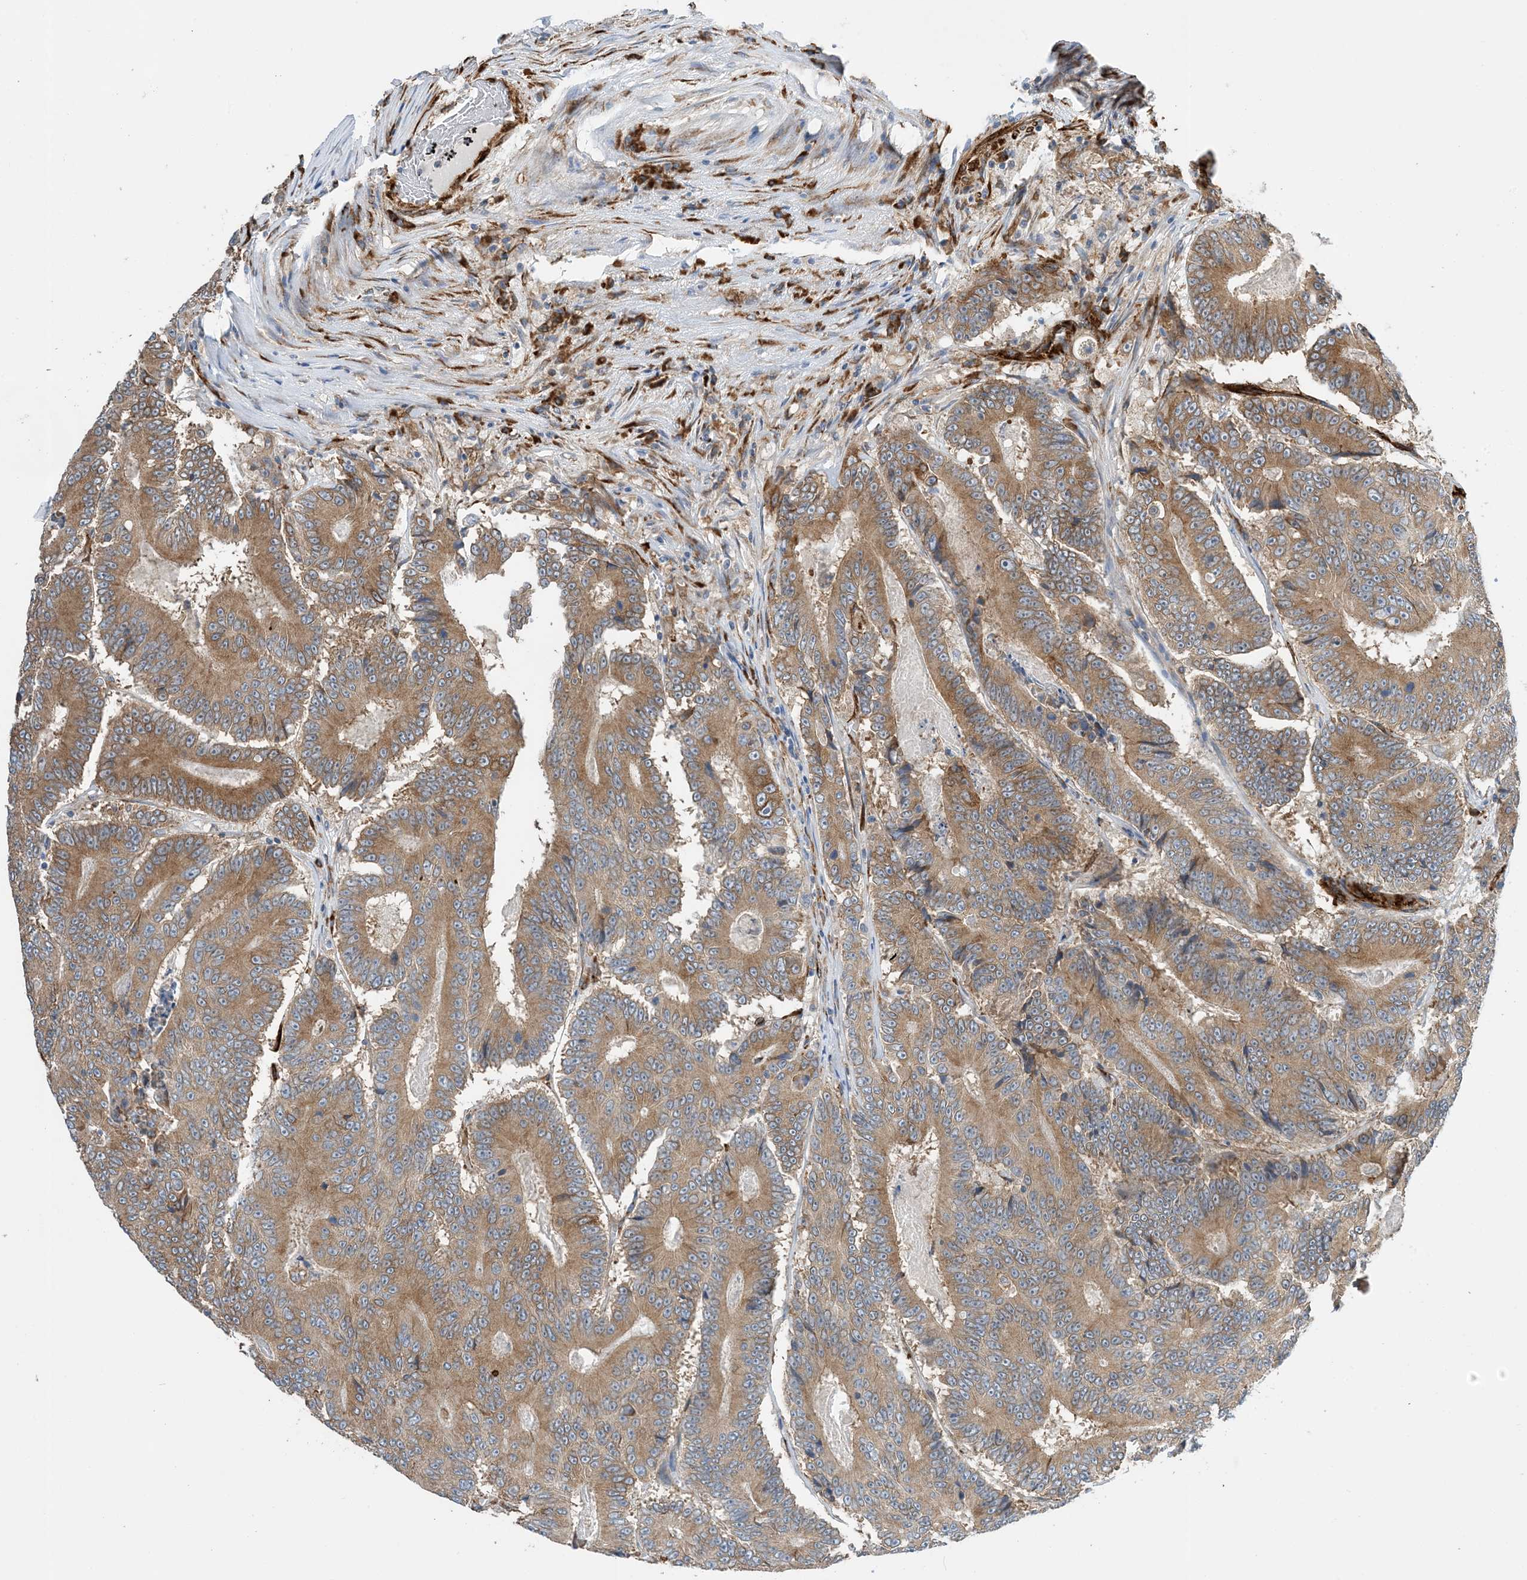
{"staining": {"intensity": "moderate", "quantity": ">75%", "location": "cytoplasmic/membranous"}, "tissue": "colorectal cancer", "cell_type": "Tumor cells", "image_type": "cancer", "snomed": [{"axis": "morphology", "description": "Adenocarcinoma, NOS"}, {"axis": "topography", "description": "Colon"}], "caption": "A medium amount of moderate cytoplasmic/membranous expression is appreciated in approximately >75% of tumor cells in adenocarcinoma (colorectal) tissue.", "gene": "ZBTB45", "patient": {"sex": "male", "age": 83}}